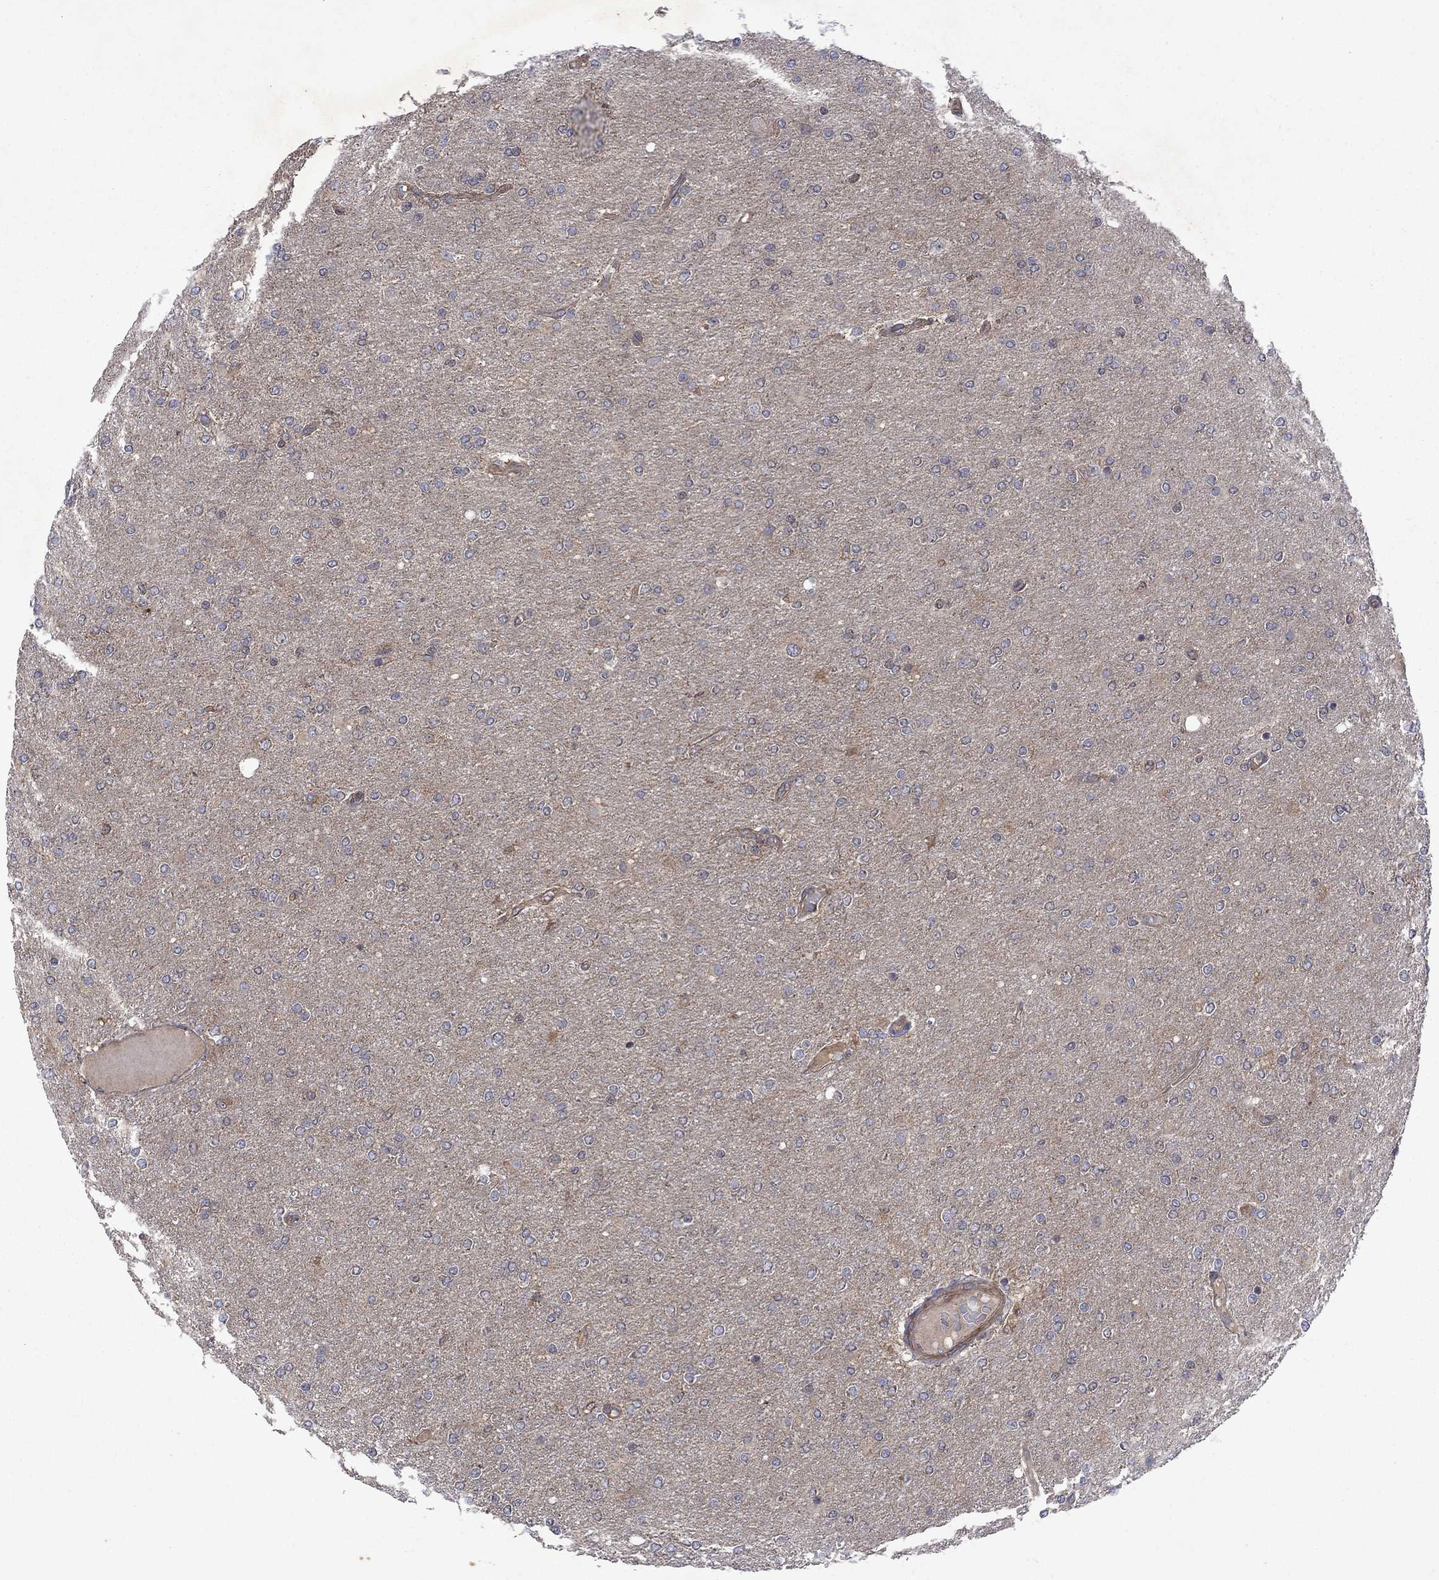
{"staining": {"intensity": "negative", "quantity": "none", "location": "none"}, "tissue": "glioma", "cell_type": "Tumor cells", "image_type": "cancer", "snomed": [{"axis": "morphology", "description": "Glioma, malignant, High grade"}, {"axis": "topography", "description": "Cerebral cortex"}], "caption": "This is a photomicrograph of IHC staining of malignant glioma (high-grade), which shows no expression in tumor cells.", "gene": "TMEM33", "patient": {"sex": "male", "age": 70}}